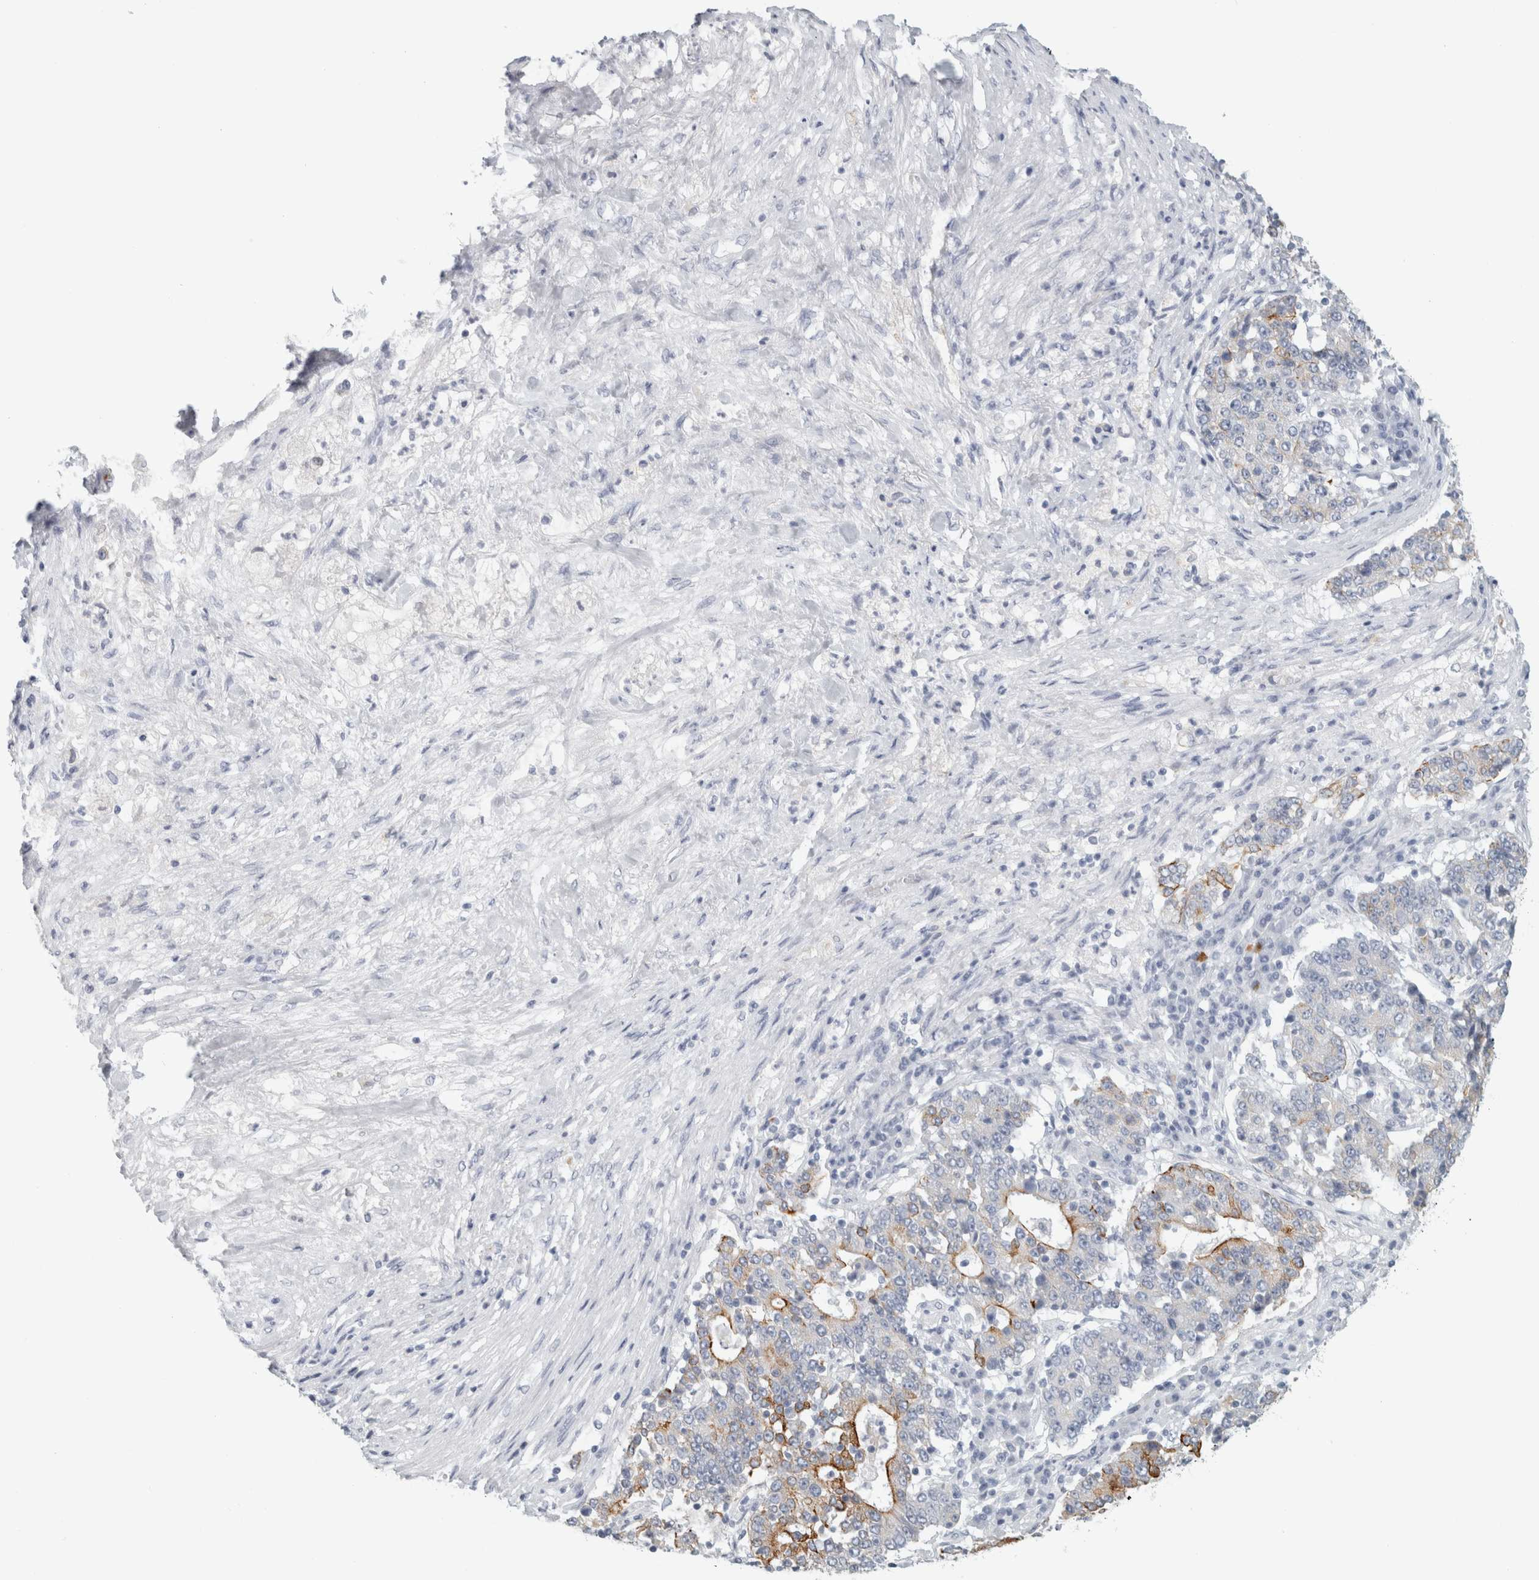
{"staining": {"intensity": "moderate", "quantity": "<25%", "location": "cytoplasmic/membranous"}, "tissue": "stomach cancer", "cell_type": "Tumor cells", "image_type": "cancer", "snomed": [{"axis": "morphology", "description": "Adenocarcinoma, NOS"}, {"axis": "topography", "description": "Stomach"}], "caption": "About <25% of tumor cells in human stomach cancer (adenocarcinoma) exhibit moderate cytoplasmic/membranous protein positivity as visualized by brown immunohistochemical staining.", "gene": "SLC28A3", "patient": {"sex": "male", "age": 59}}